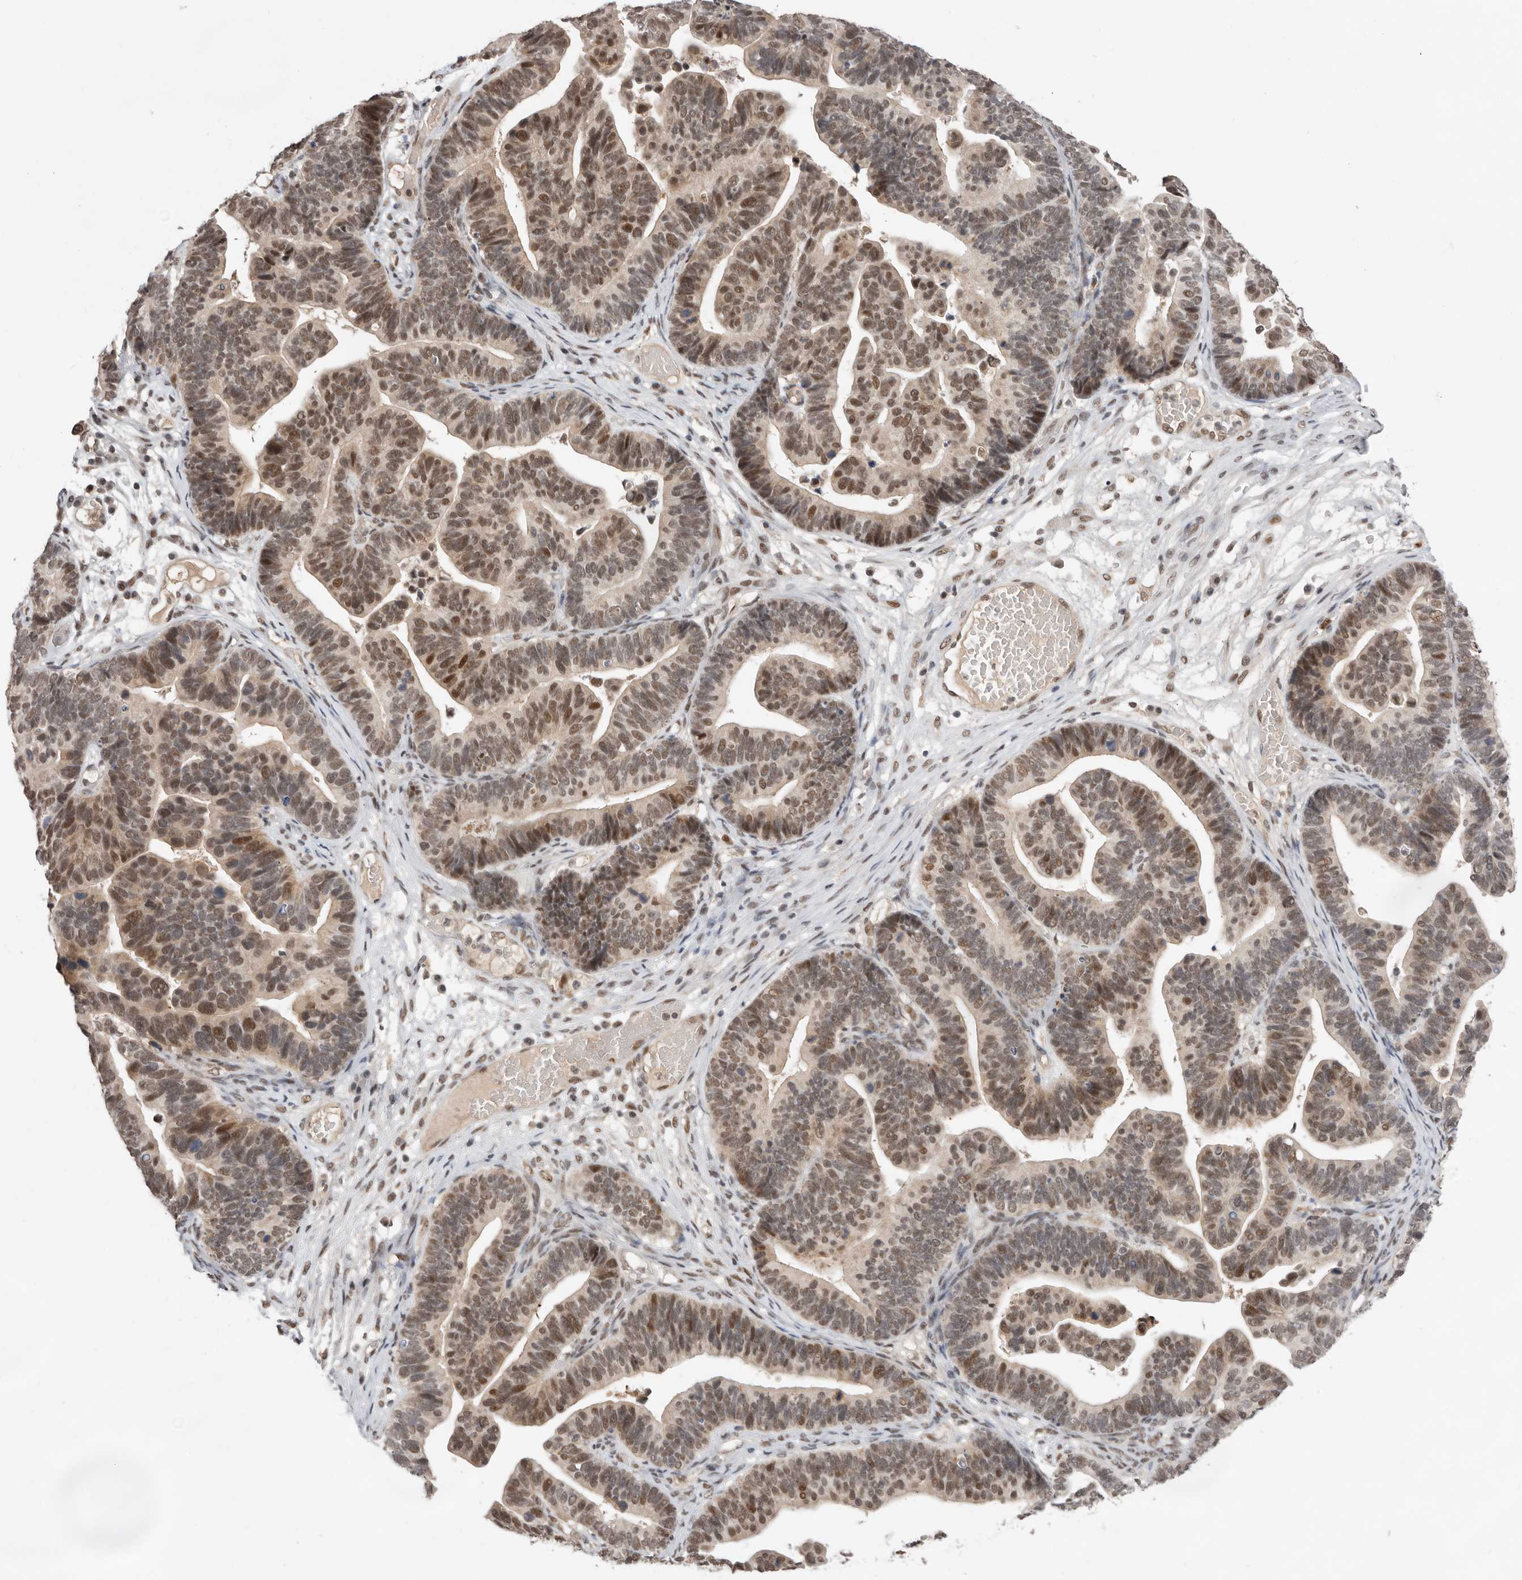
{"staining": {"intensity": "moderate", "quantity": ">75%", "location": "nuclear"}, "tissue": "ovarian cancer", "cell_type": "Tumor cells", "image_type": "cancer", "snomed": [{"axis": "morphology", "description": "Cystadenocarcinoma, serous, NOS"}, {"axis": "topography", "description": "Ovary"}], "caption": "This photomicrograph reveals ovarian cancer (serous cystadenocarcinoma) stained with immunohistochemistry (IHC) to label a protein in brown. The nuclear of tumor cells show moderate positivity for the protein. Nuclei are counter-stained blue.", "gene": "BRCA2", "patient": {"sex": "female", "age": 56}}